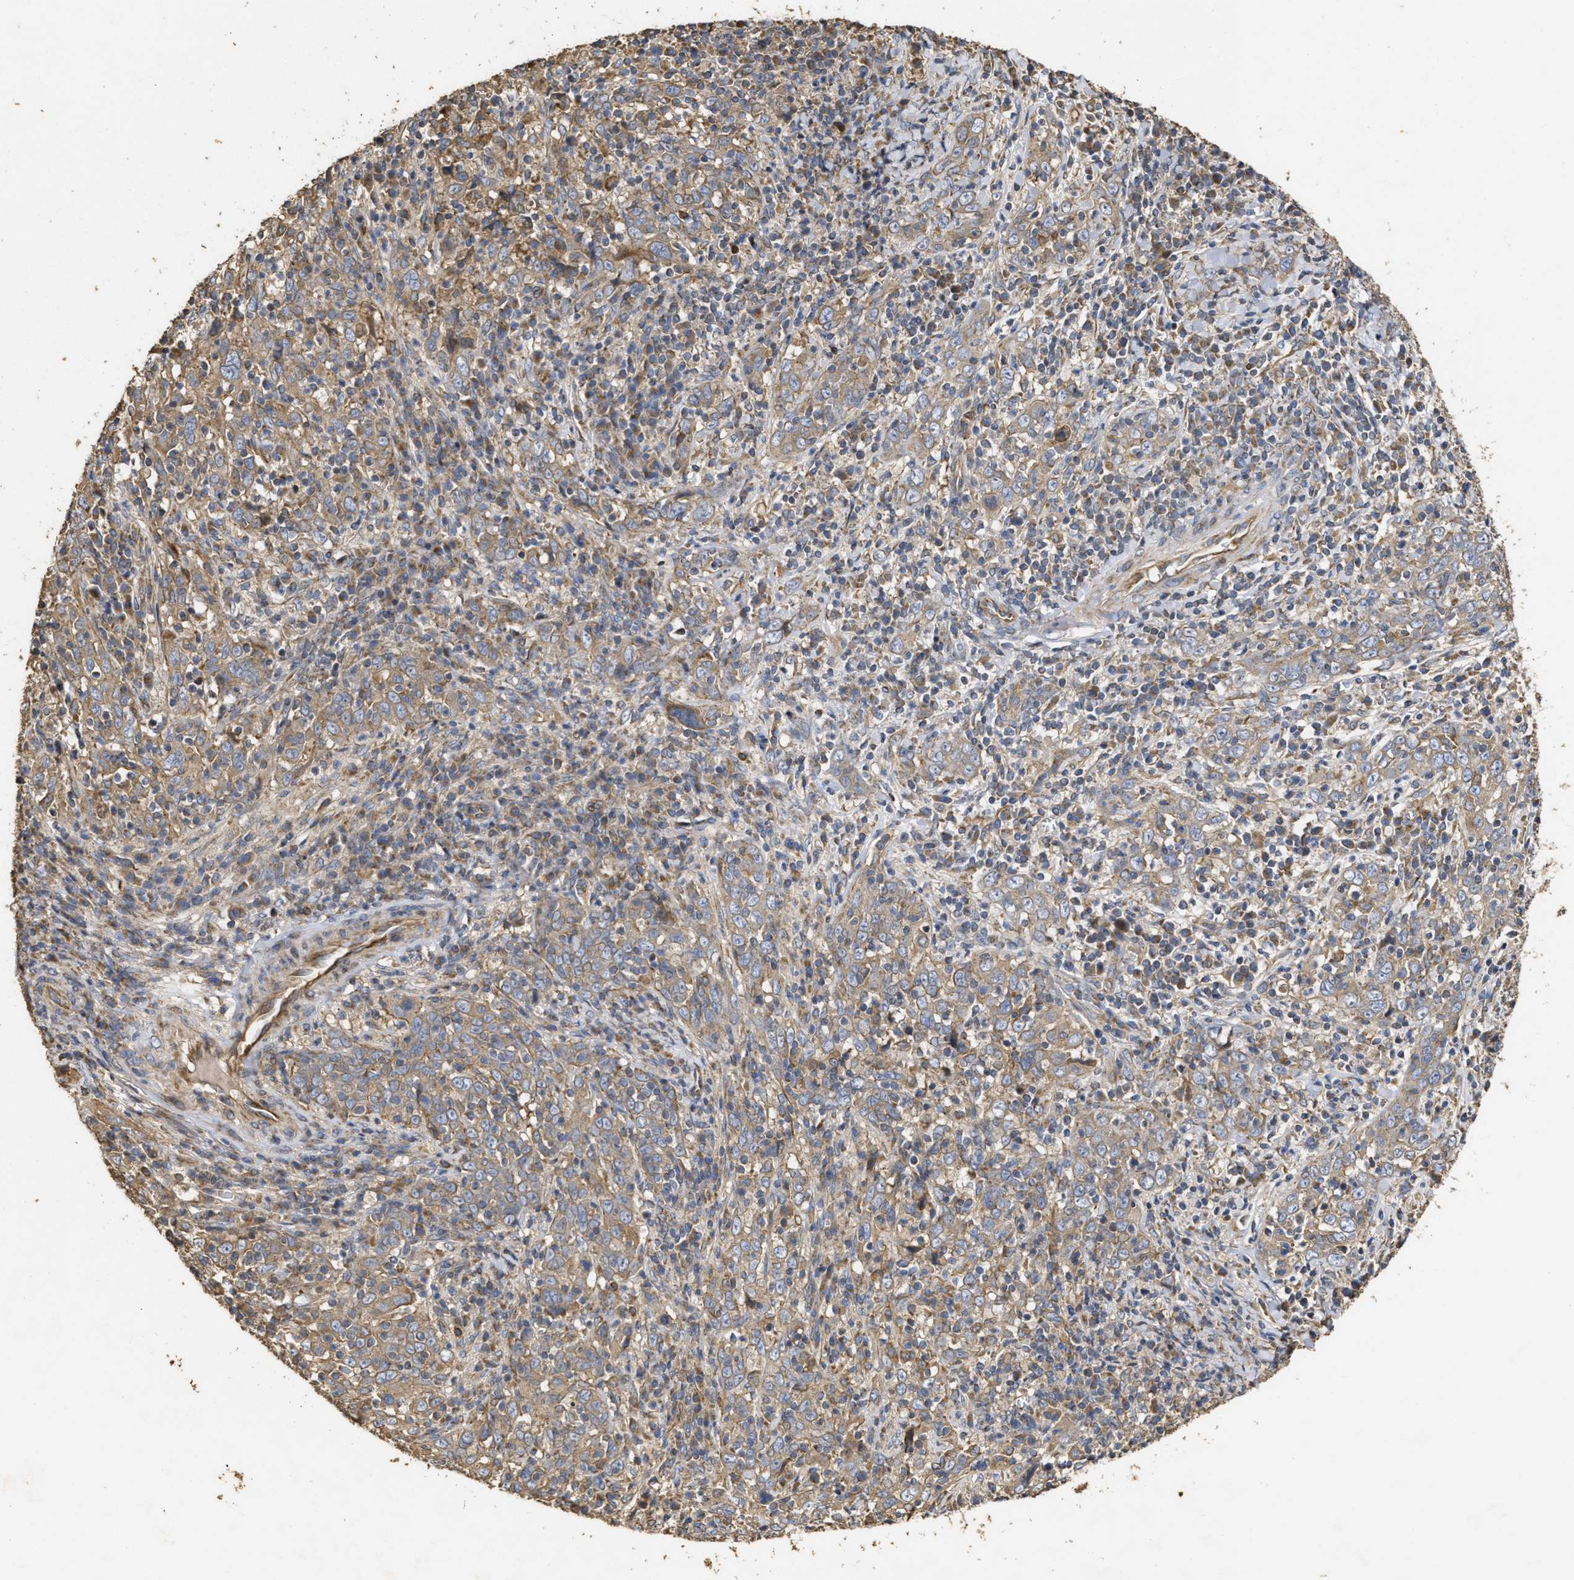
{"staining": {"intensity": "moderate", "quantity": ">75%", "location": "cytoplasmic/membranous"}, "tissue": "cervical cancer", "cell_type": "Tumor cells", "image_type": "cancer", "snomed": [{"axis": "morphology", "description": "Squamous cell carcinoma, NOS"}, {"axis": "topography", "description": "Cervix"}], "caption": "About >75% of tumor cells in cervical cancer show moderate cytoplasmic/membranous protein expression as visualized by brown immunohistochemical staining.", "gene": "NAV1", "patient": {"sex": "female", "age": 46}}